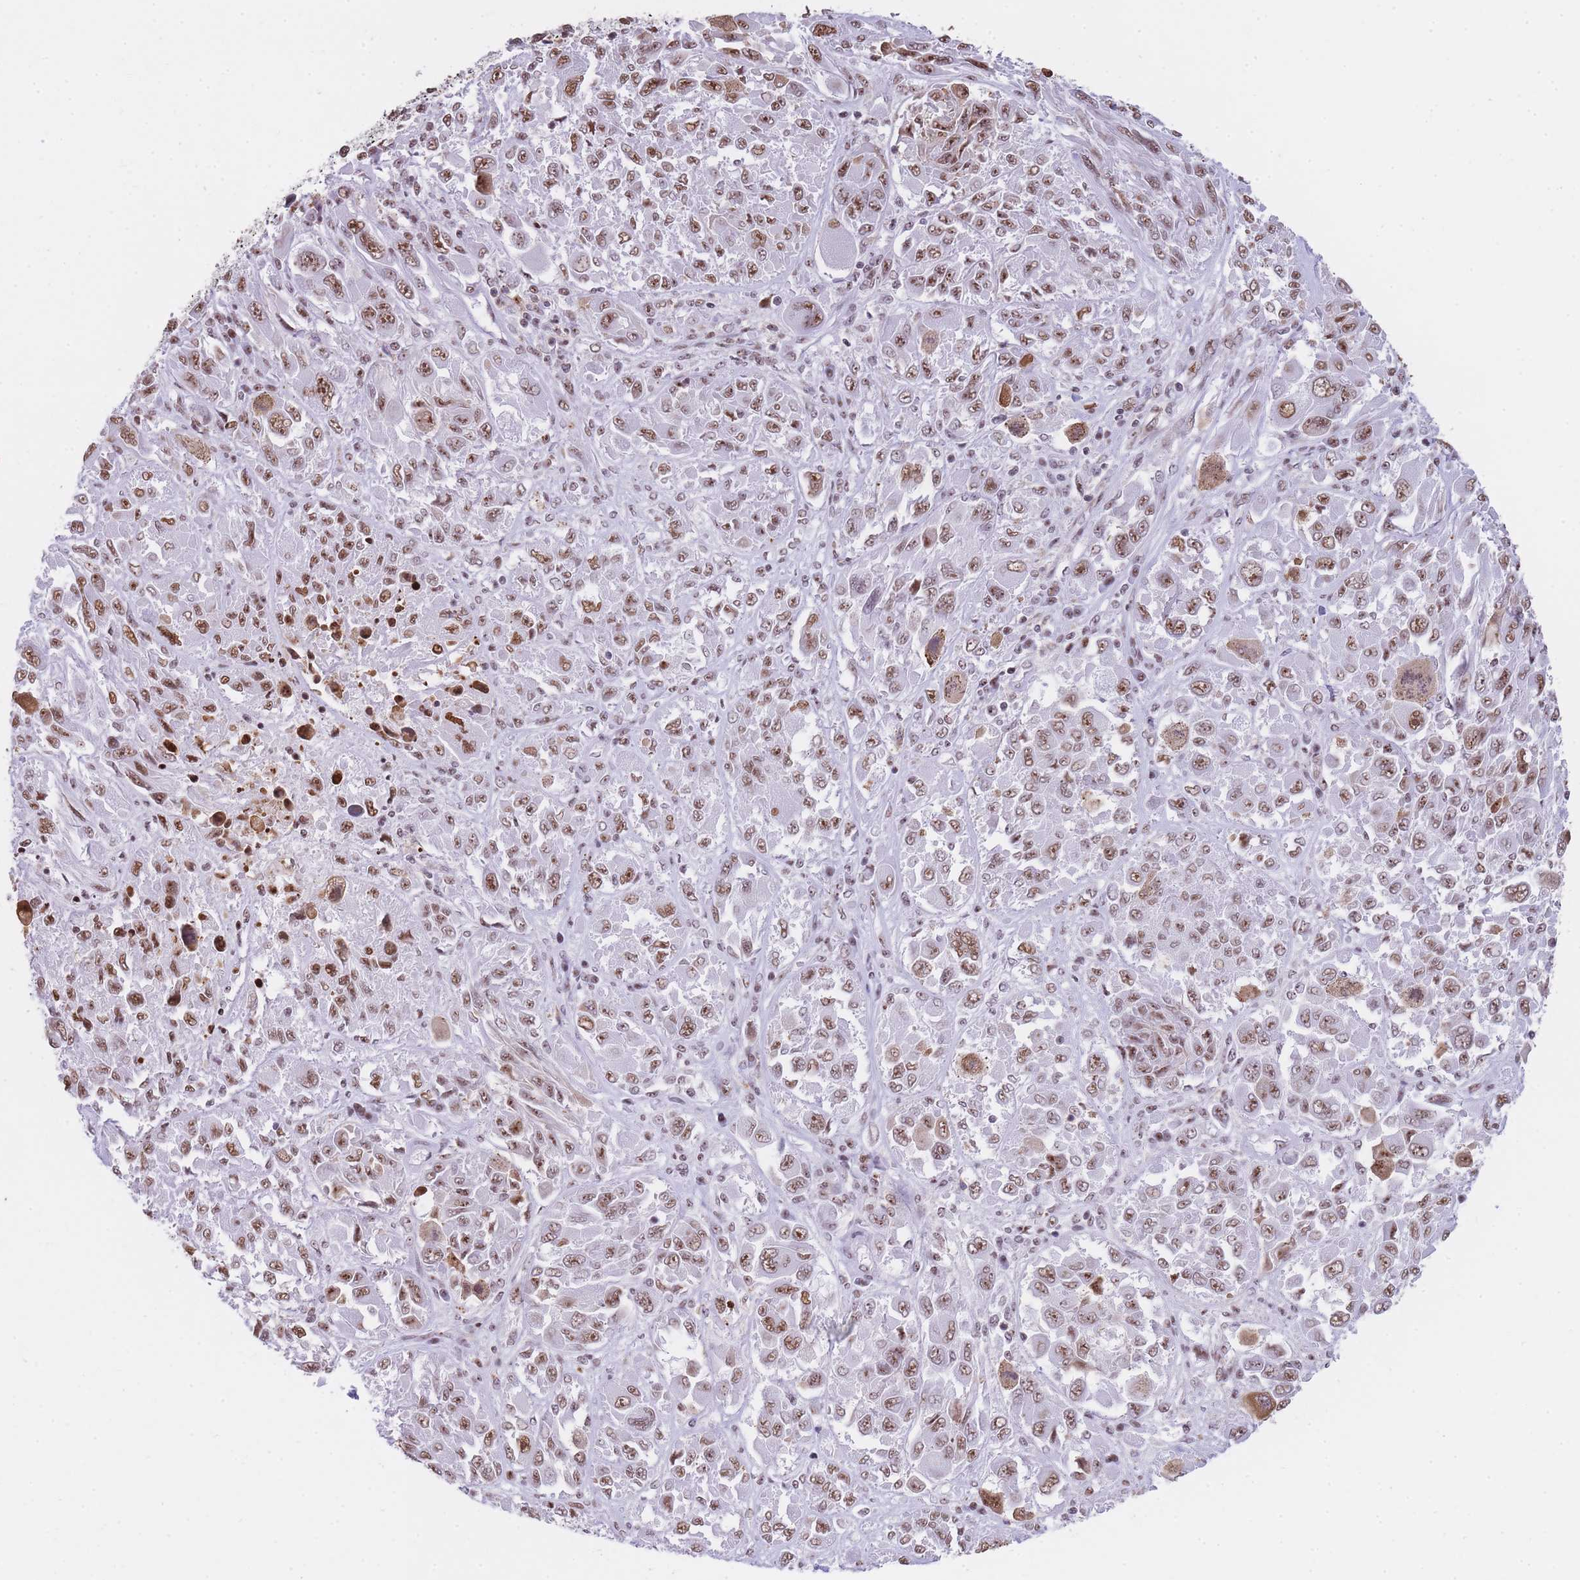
{"staining": {"intensity": "moderate", "quantity": ">75%", "location": "nuclear"}, "tissue": "melanoma", "cell_type": "Tumor cells", "image_type": "cancer", "snomed": [{"axis": "morphology", "description": "Malignant melanoma, NOS"}, {"axis": "topography", "description": "Skin"}], "caption": "Immunohistochemistry (IHC) (DAB (3,3'-diaminobenzidine)) staining of melanoma reveals moderate nuclear protein positivity in approximately >75% of tumor cells.", "gene": "EVC2", "patient": {"sex": "female", "age": 91}}